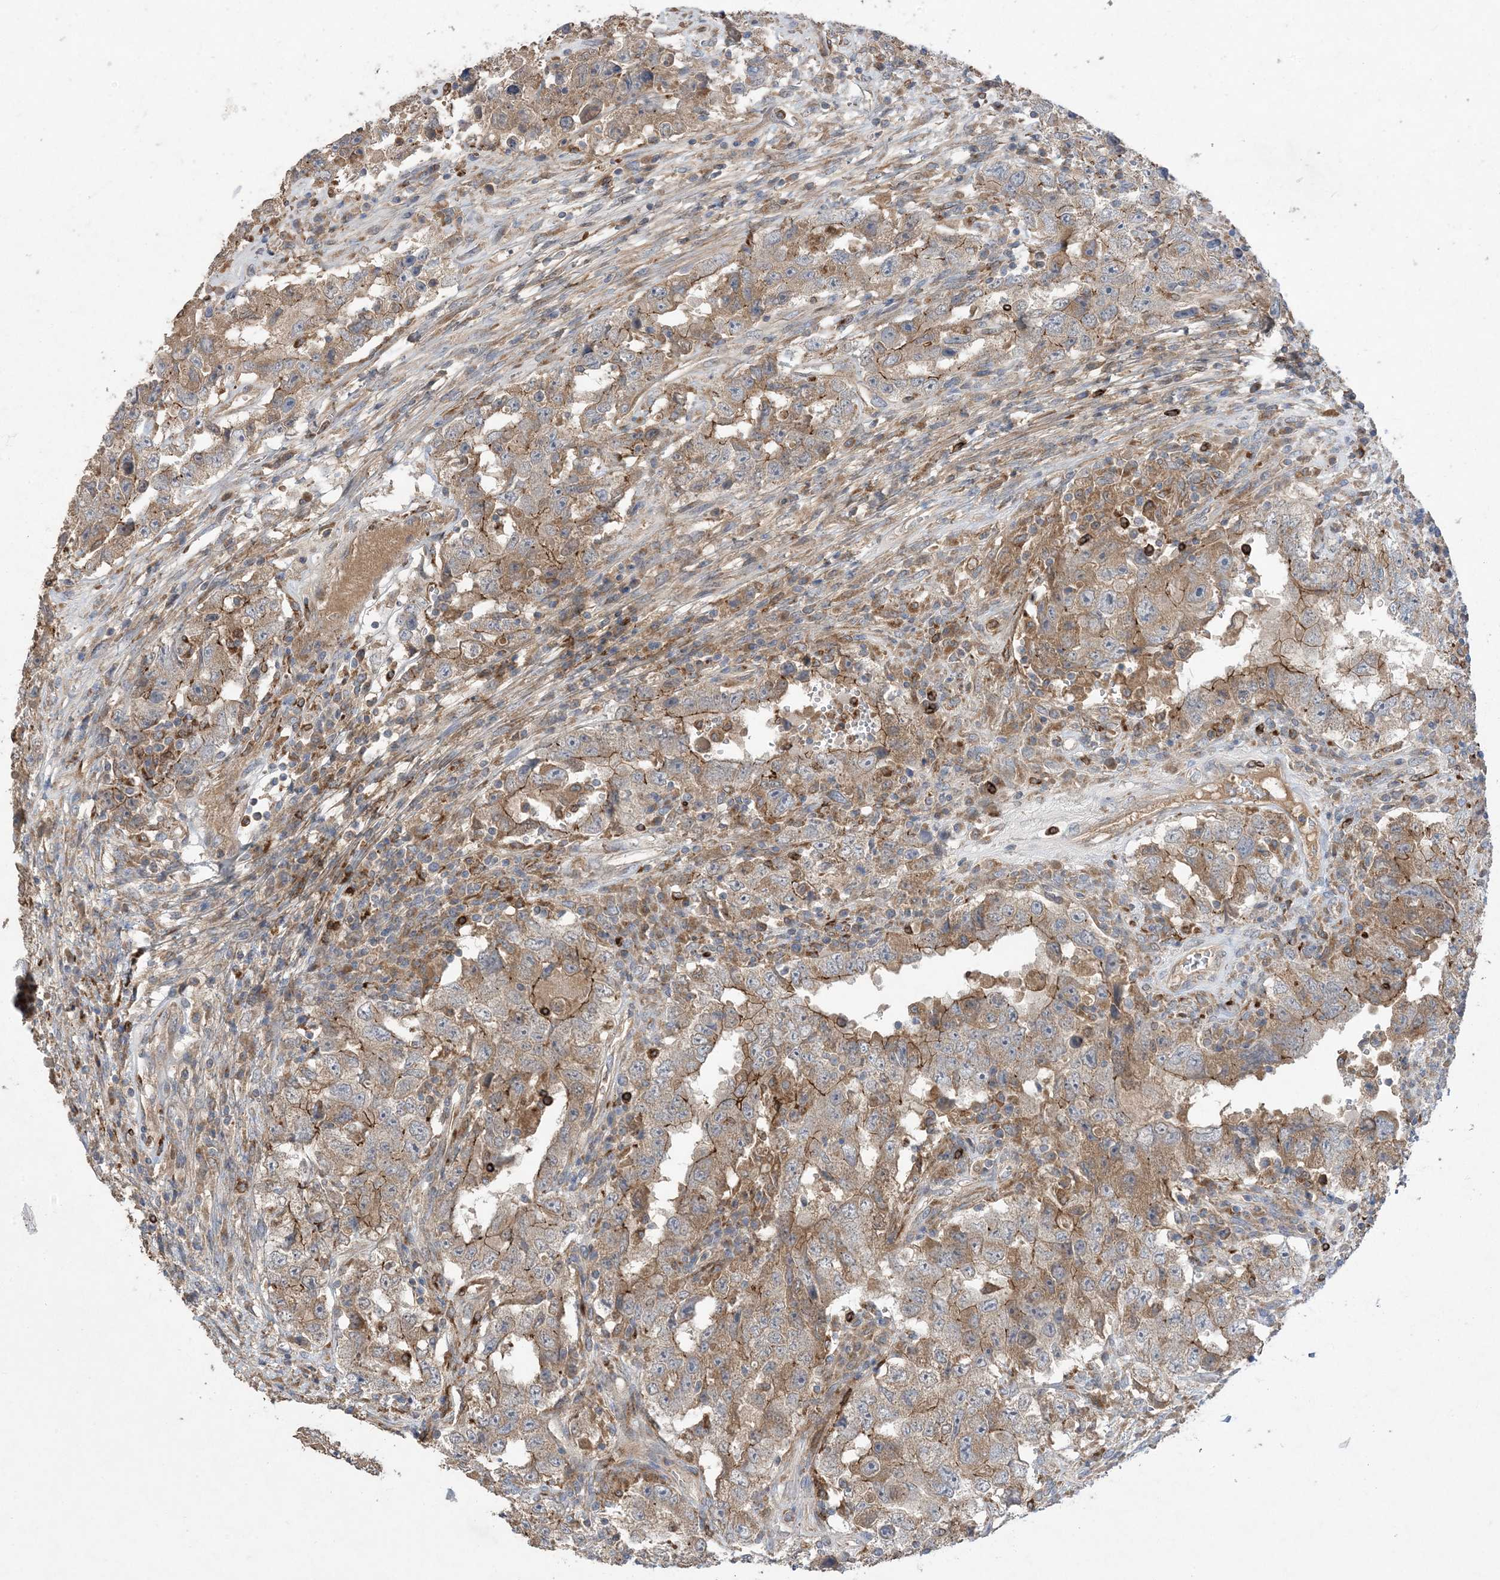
{"staining": {"intensity": "moderate", "quantity": "25%-75%", "location": "cytoplasmic/membranous"}, "tissue": "testis cancer", "cell_type": "Tumor cells", "image_type": "cancer", "snomed": [{"axis": "morphology", "description": "Carcinoma, Embryonal, NOS"}, {"axis": "topography", "description": "Testis"}], "caption": "An immunohistochemistry (IHC) photomicrograph of tumor tissue is shown. Protein staining in brown labels moderate cytoplasmic/membranous positivity in testis cancer (embryonal carcinoma) within tumor cells. (DAB (3,3'-diaminobenzidine) = brown stain, brightfield microscopy at high magnification).", "gene": "MASP2", "patient": {"sex": "male", "age": 26}}